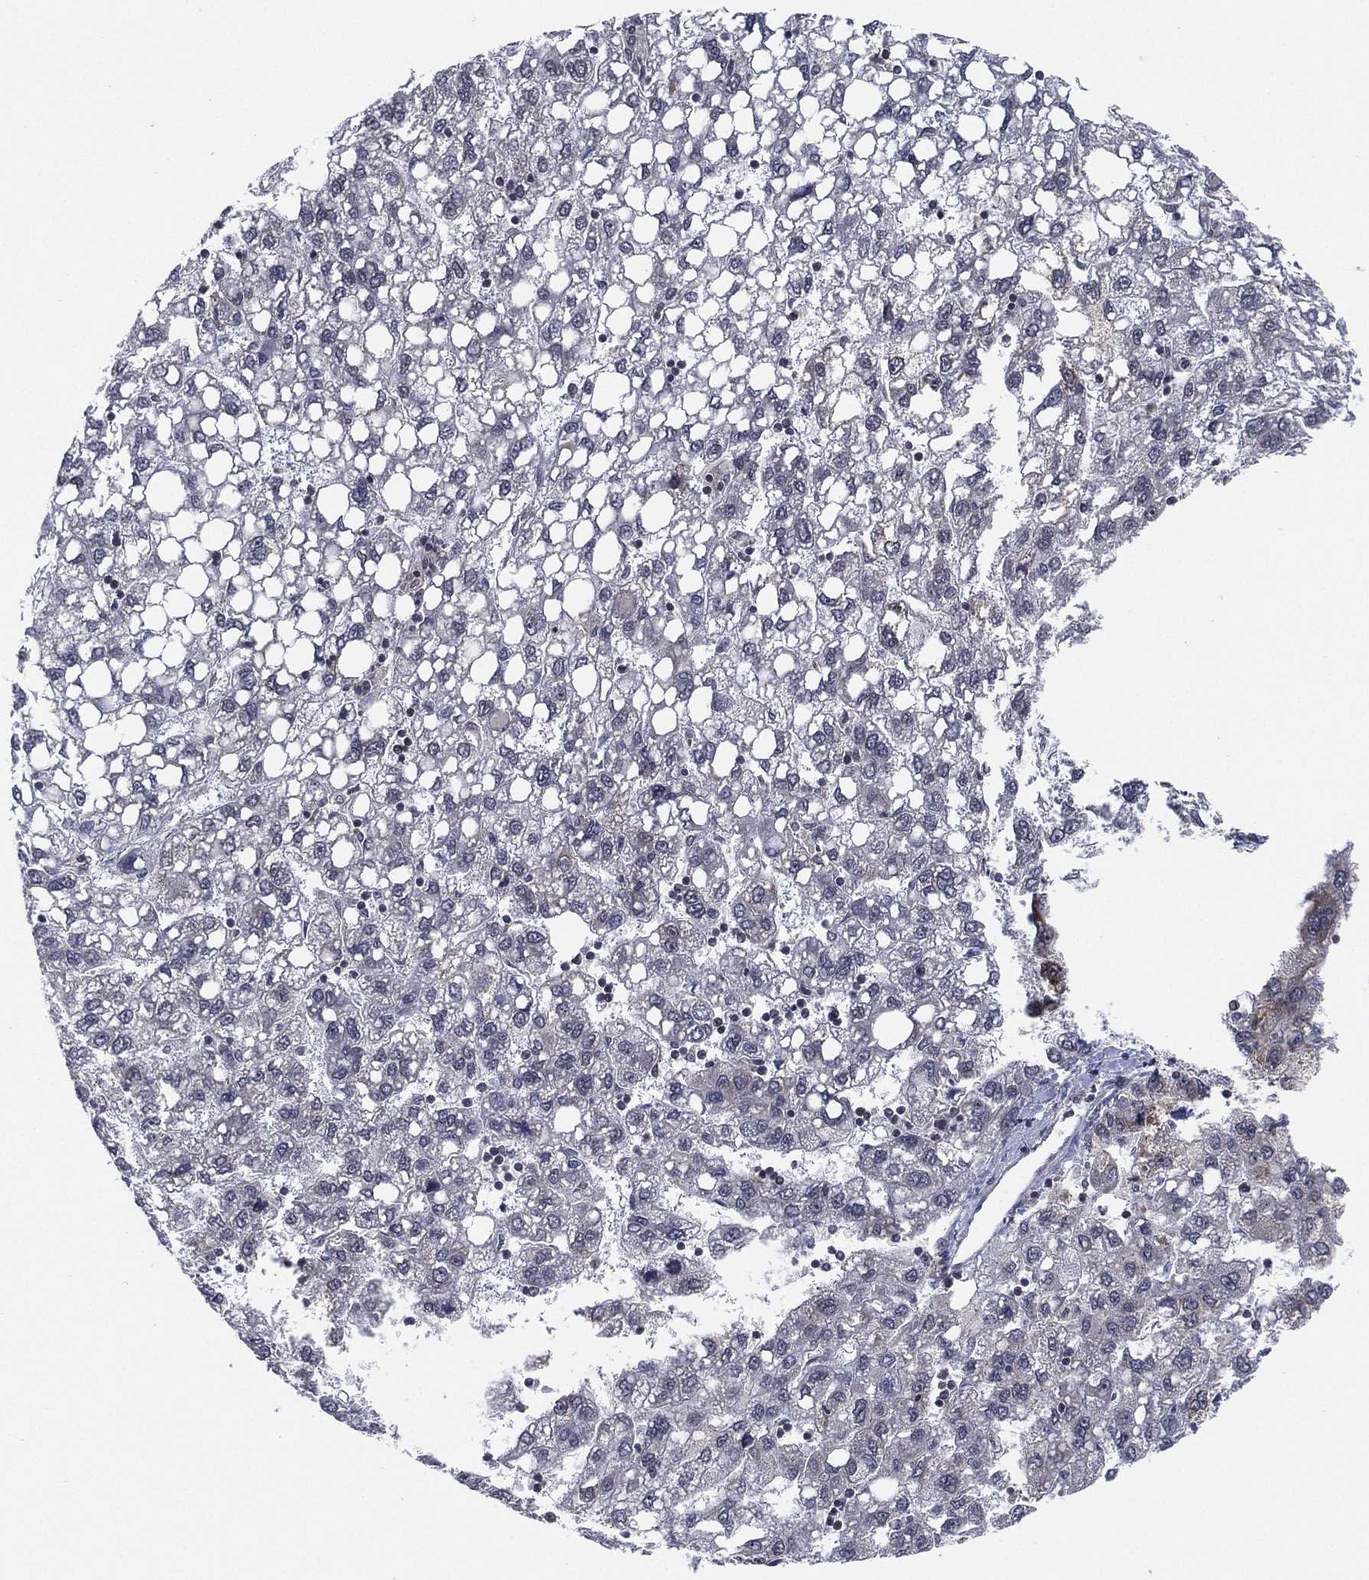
{"staining": {"intensity": "negative", "quantity": "none", "location": "none"}, "tissue": "liver cancer", "cell_type": "Tumor cells", "image_type": "cancer", "snomed": [{"axis": "morphology", "description": "Carcinoma, Hepatocellular, NOS"}, {"axis": "topography", "description": "Liver"}], "caption": "Human liver cancer (hepatocellular carcinoma) stained for a protein using immunohistochemistry exhibits no staining in tumor cells.", "gene": "TMCO1", "patient": {"sex": "female", "age": 82}}